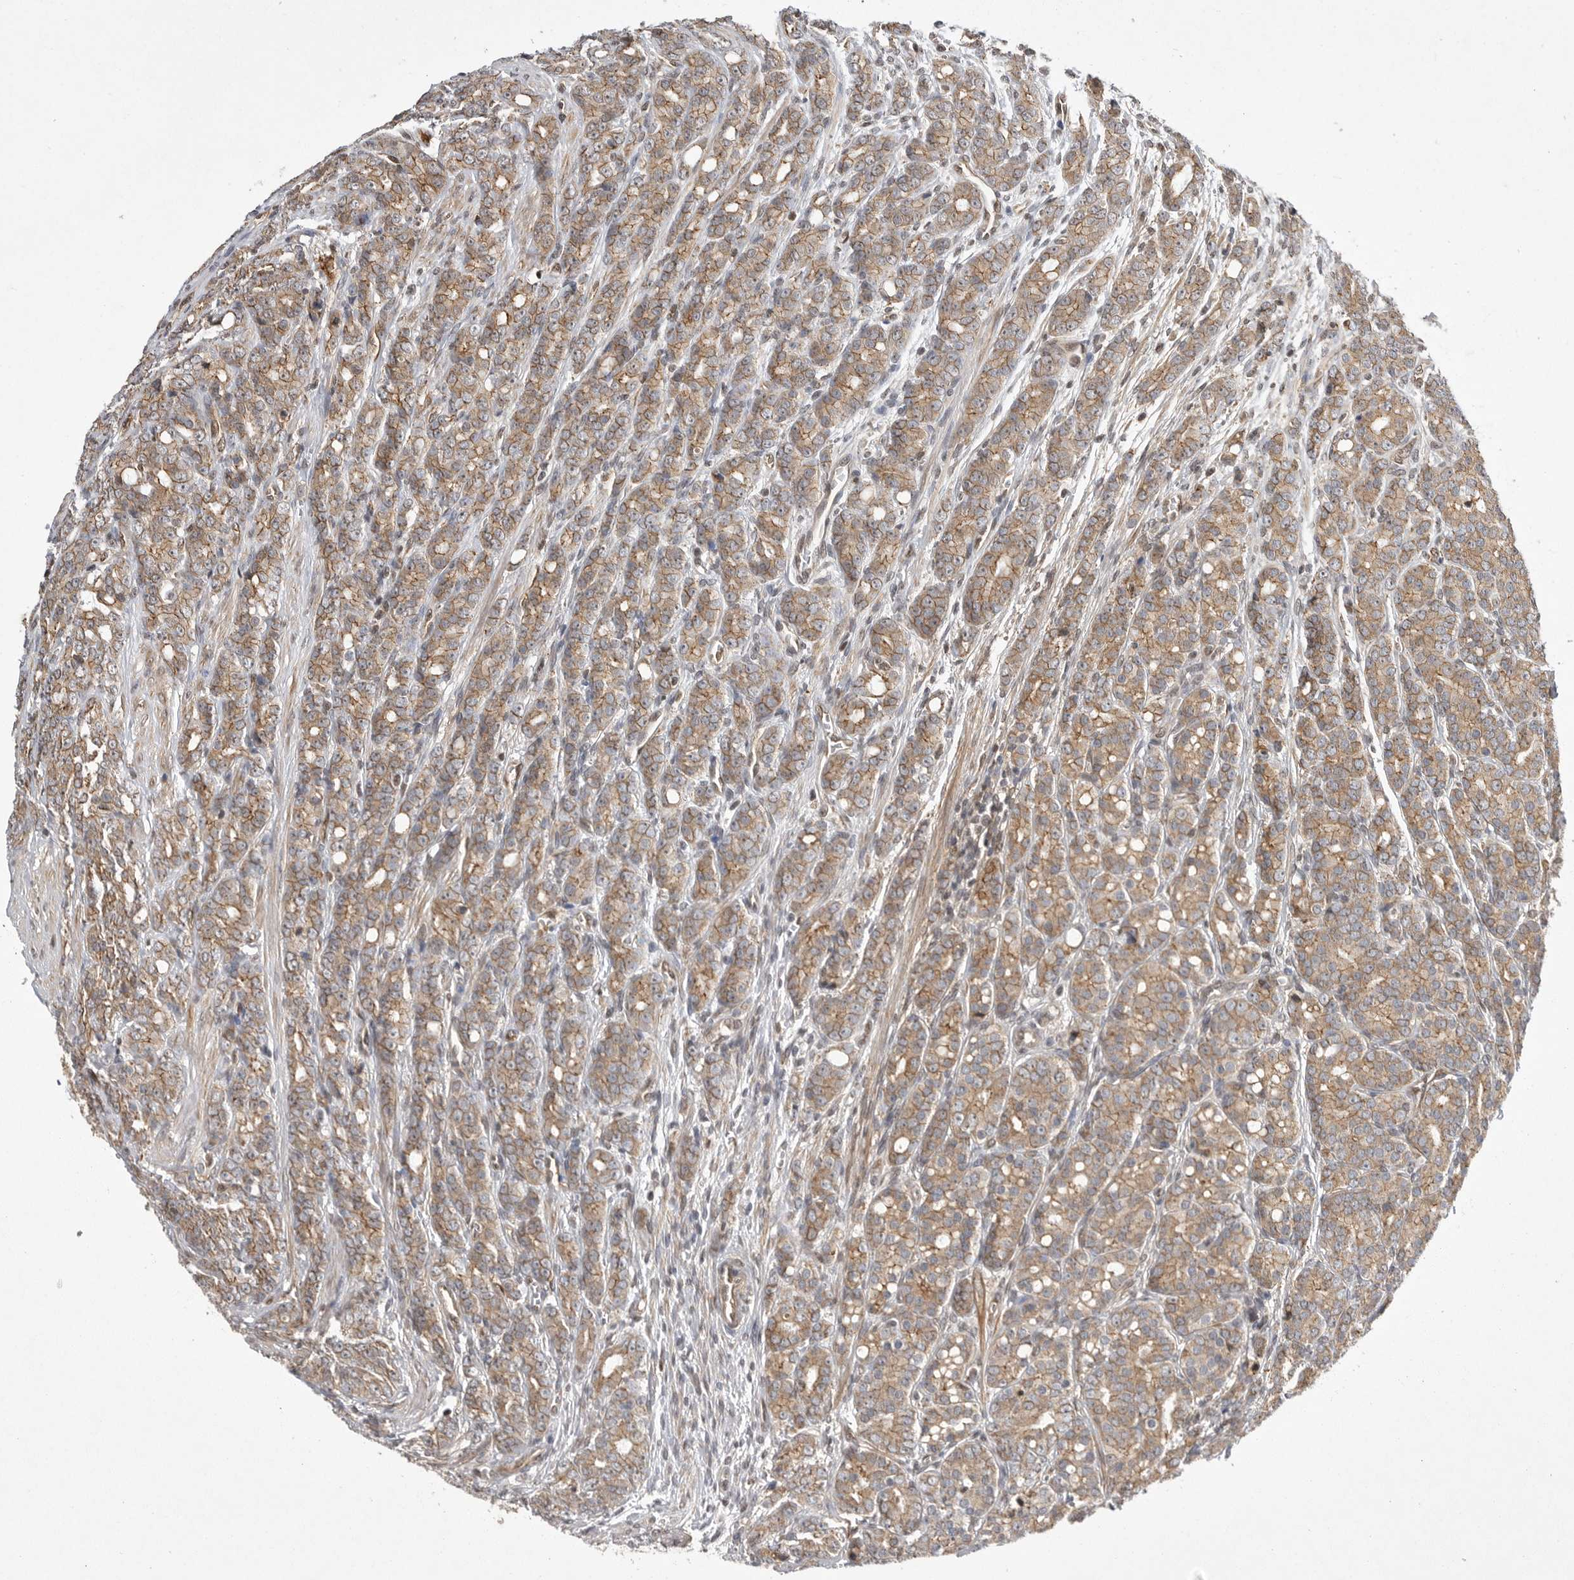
{"staining": {"intensity": "moderate", "quantity": ">75%", "location": "cytoplasmic/membranous"}, "tissue": "prostate cancer", "cell_type": "Tumor cells", "image_type": "cancer", "snomed": [{"axis": "morphology", "description": "Adenocarcinoma, High grade"}, {"axis": "topography", "description": "Prostate"}], "caption": "Protein staining of prostate cancer tissue demonstrates moderate cytoplasmic/membranous expression in approximately >75% of tumor cells. (IHC, brightfield microscopy, high magnification).", "gene": "NECTIN1", "patient": {"sex": "male", "age": 62}}